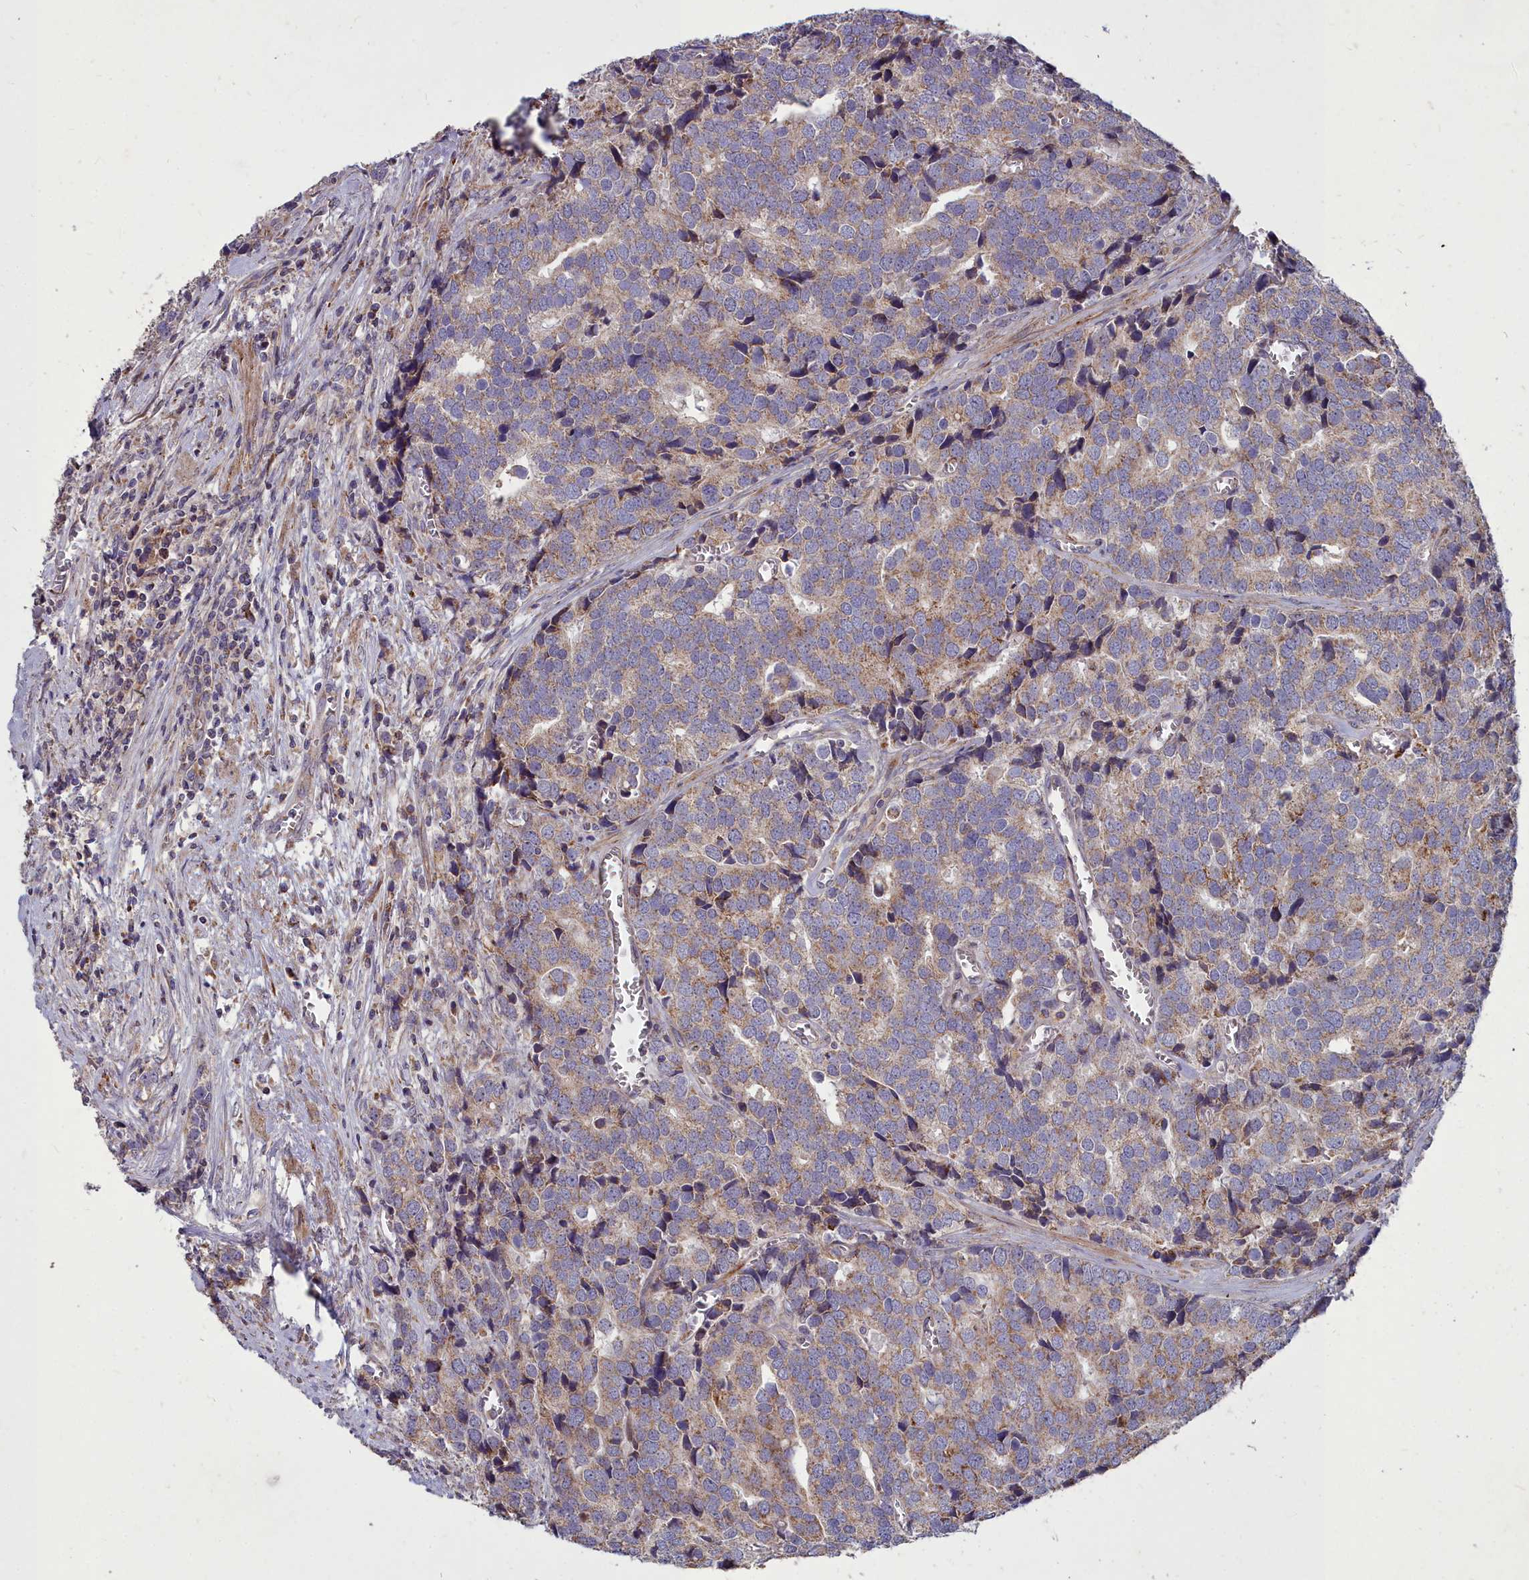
{"staining": {"intensity": "weak", "quantity": ">75%", "location": "cytoplasmic/membranous"}, "tissue": "prostate cancer", "cell_type": "Tumor cells", "image_type": "cancer", "snomed": [{"axis": "morphology", "description": "Adenocarcinoma, High grade"}, {"axis": "topography", "description": "Prostate"}], "caption": "Protein analysis of prostate cancer (high-grade adenocarcinoma) tissue demonstrates weak cytoplasmic/membranous staining in approximately >75% of tumor cells. The staining was performed using DAB to visualize the protein expression in brown, while the nuclei were stained in blue with hematoxylin (Magnification: 20x).", "gene": "COX11", "patient": {"sex": "male", "age": 71}}